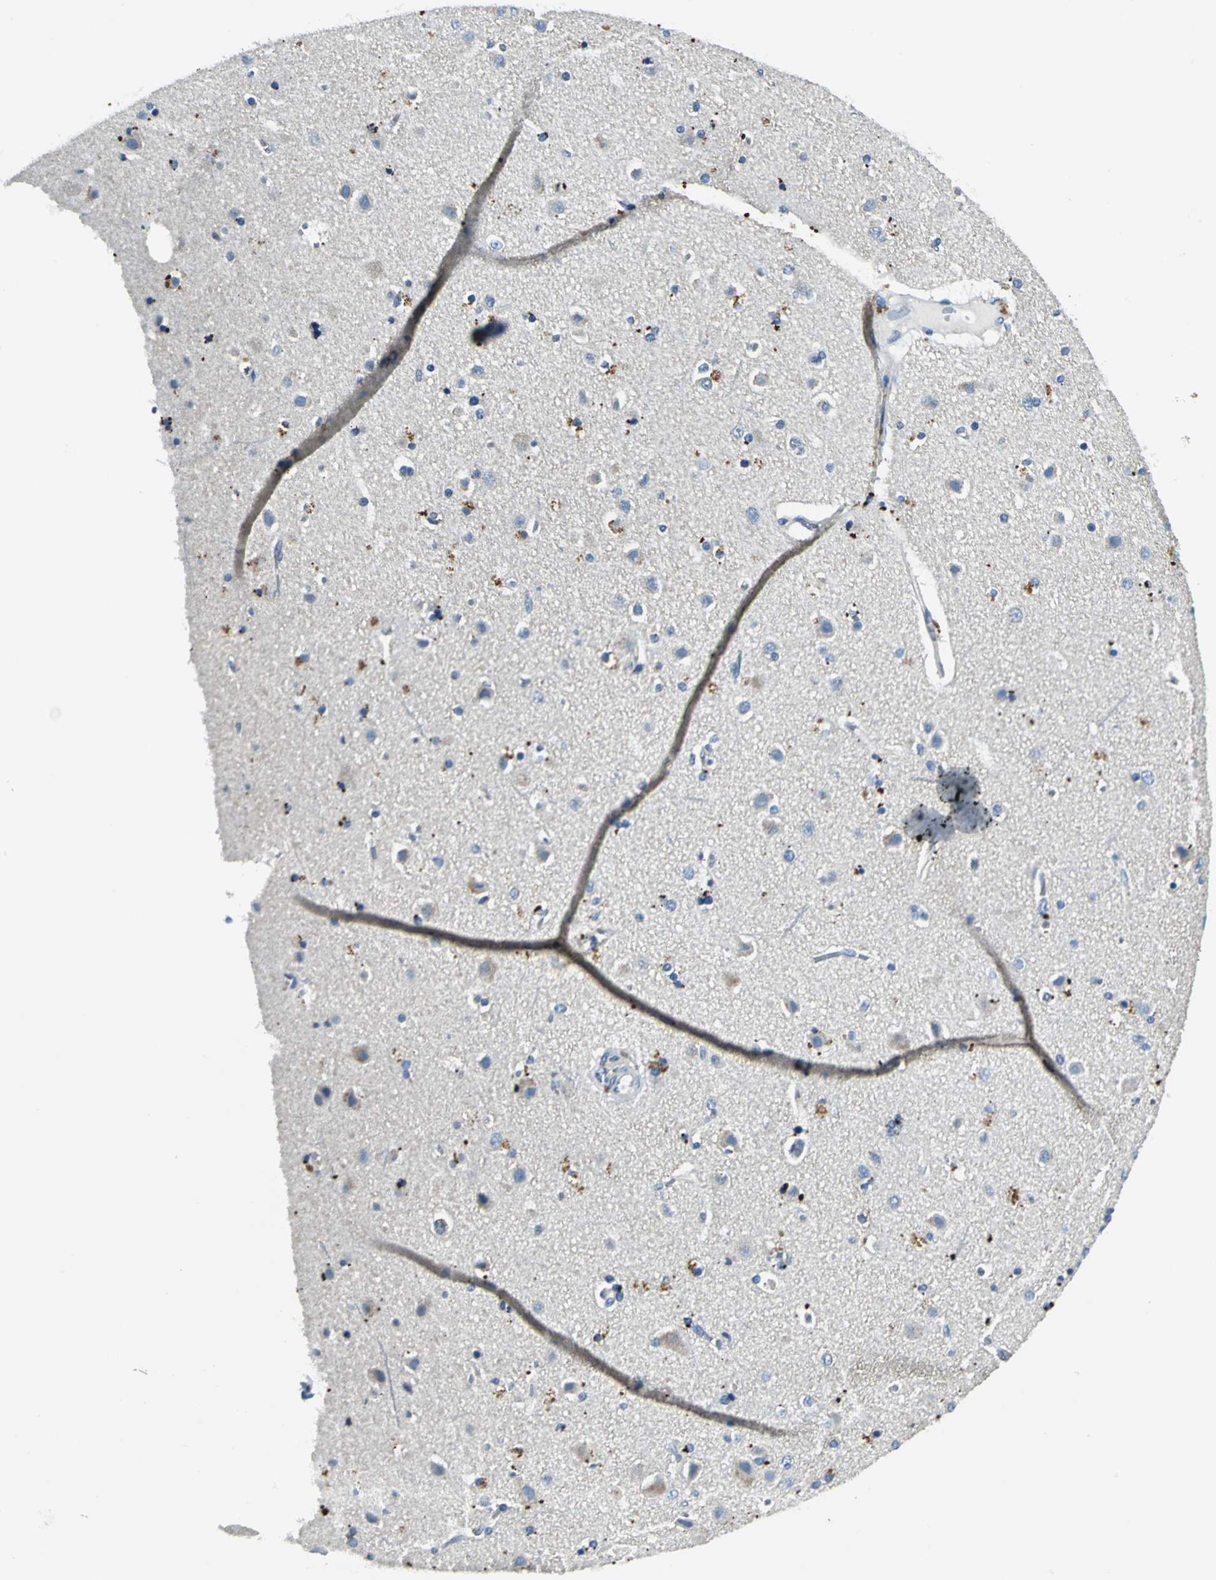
{"staining": {"intensity": "negative", "quantity": "none", "location": "none"}, "tissue": "cerebral cortex", "cell_type": "Endothelial cells", "image_type": "normal", "snomed": [{"axis": "morphology", "description": "Normal tissue, NOS"}, {"axis": "topography", "description": "Cerebral cortex"}], "caption": "Image shows no protein positivity in endothelial cells of unremarkable cerebral cortex. (Immunohistochemistry, brightfield microscopy, high magnification).", "gene": "RIPOR1", "patient": {"sex": "female", "age": 54}}